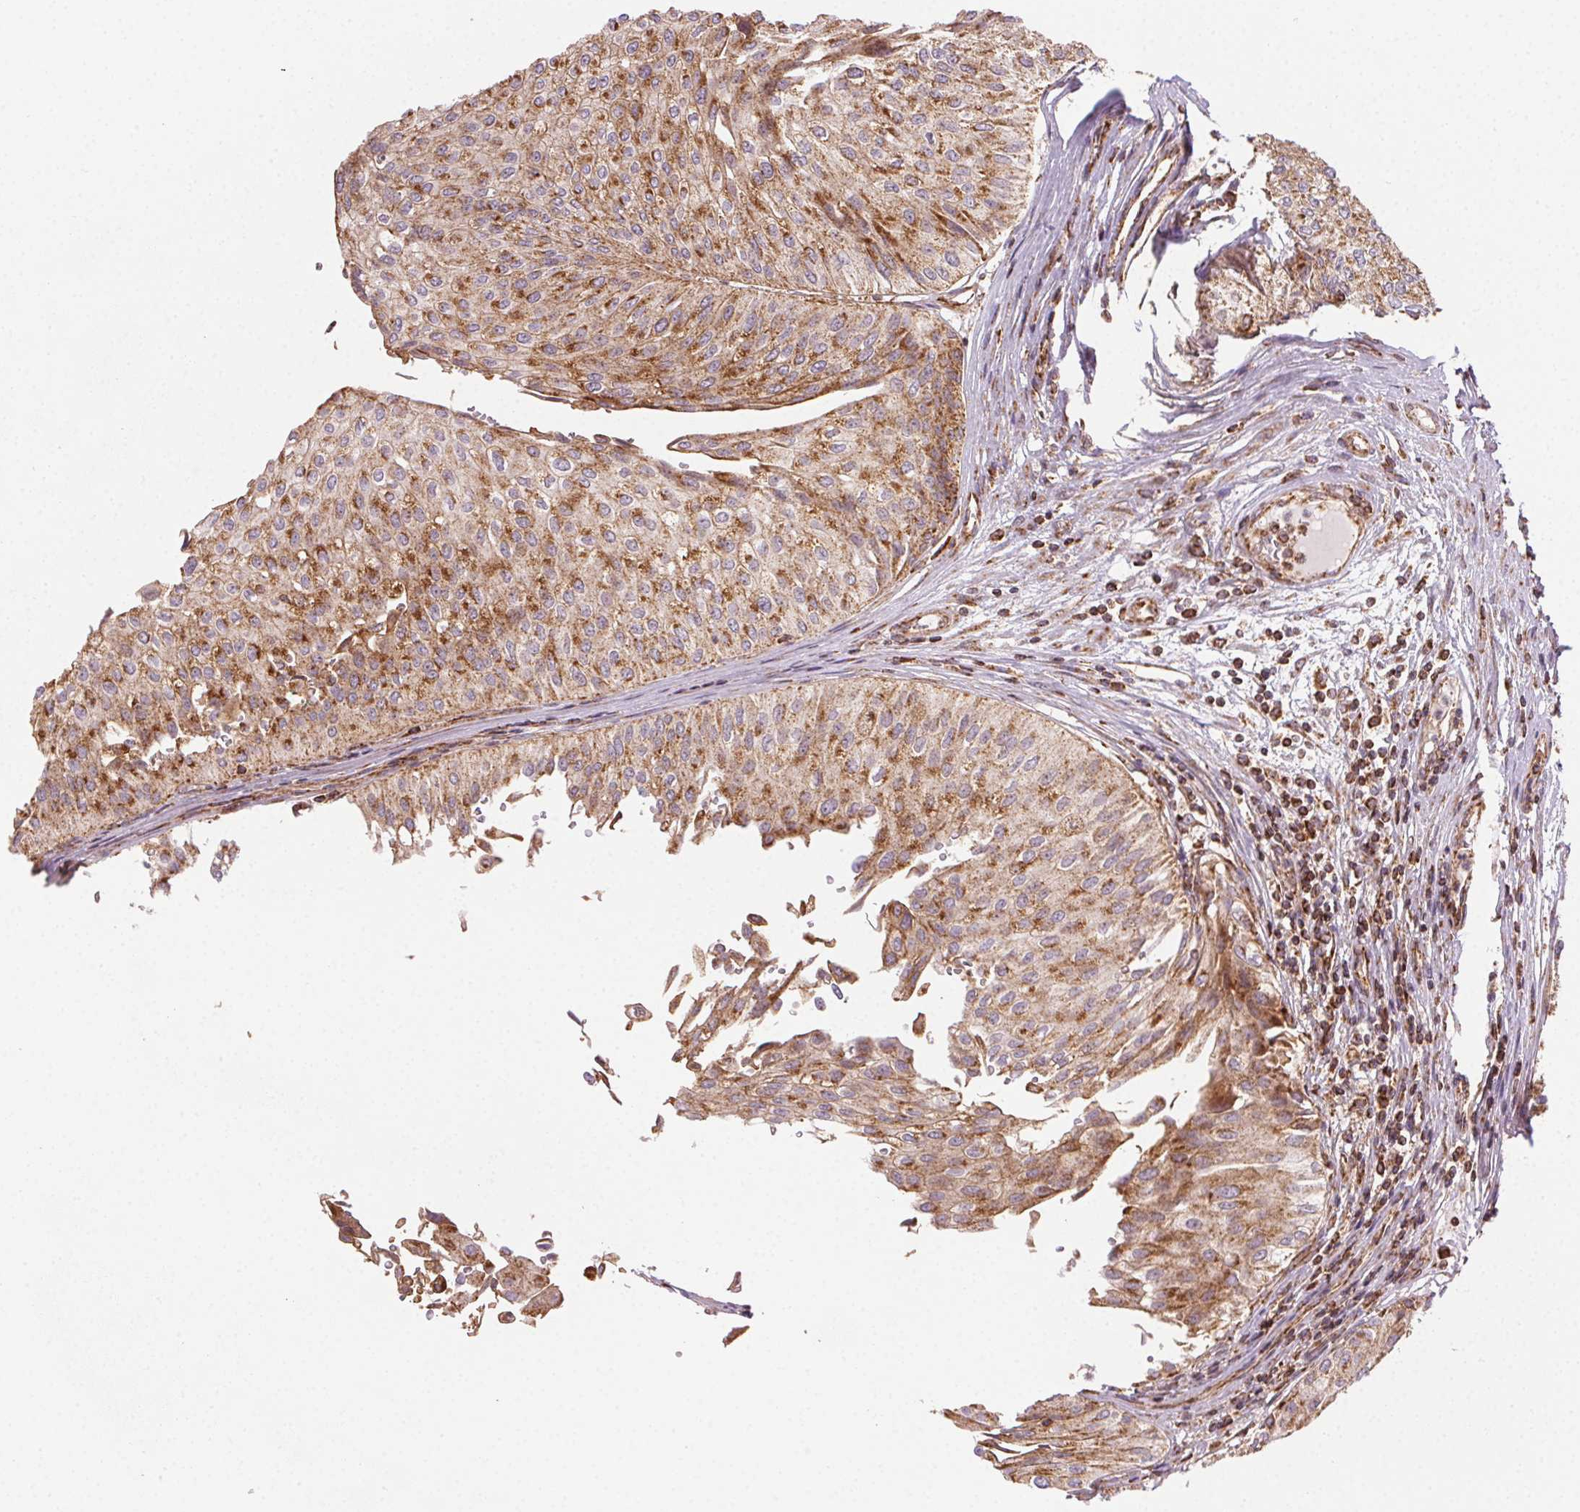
{"staining": {"intensity": "moderate", "quantity": ">75%", "location": "cytoplasmic/membranous"}, "tissue": "urothelial cancer", "cell_type": "Tumor cells", "image_type": "cancer", "snomed": [{"axis": "morphology", "description": "Urothelial carcinoma, NOS"}, {"axis": "topography", "description": "Urinary bladder"}], "caption": "Human transitional cell carcinoma stained for a protein (brown) displays moderate cytoplasmic/membranous positive expression in approximately >75% of tumor cells.", "gene": "CLPB", "patient": {"sex": "male", "age": 67}}